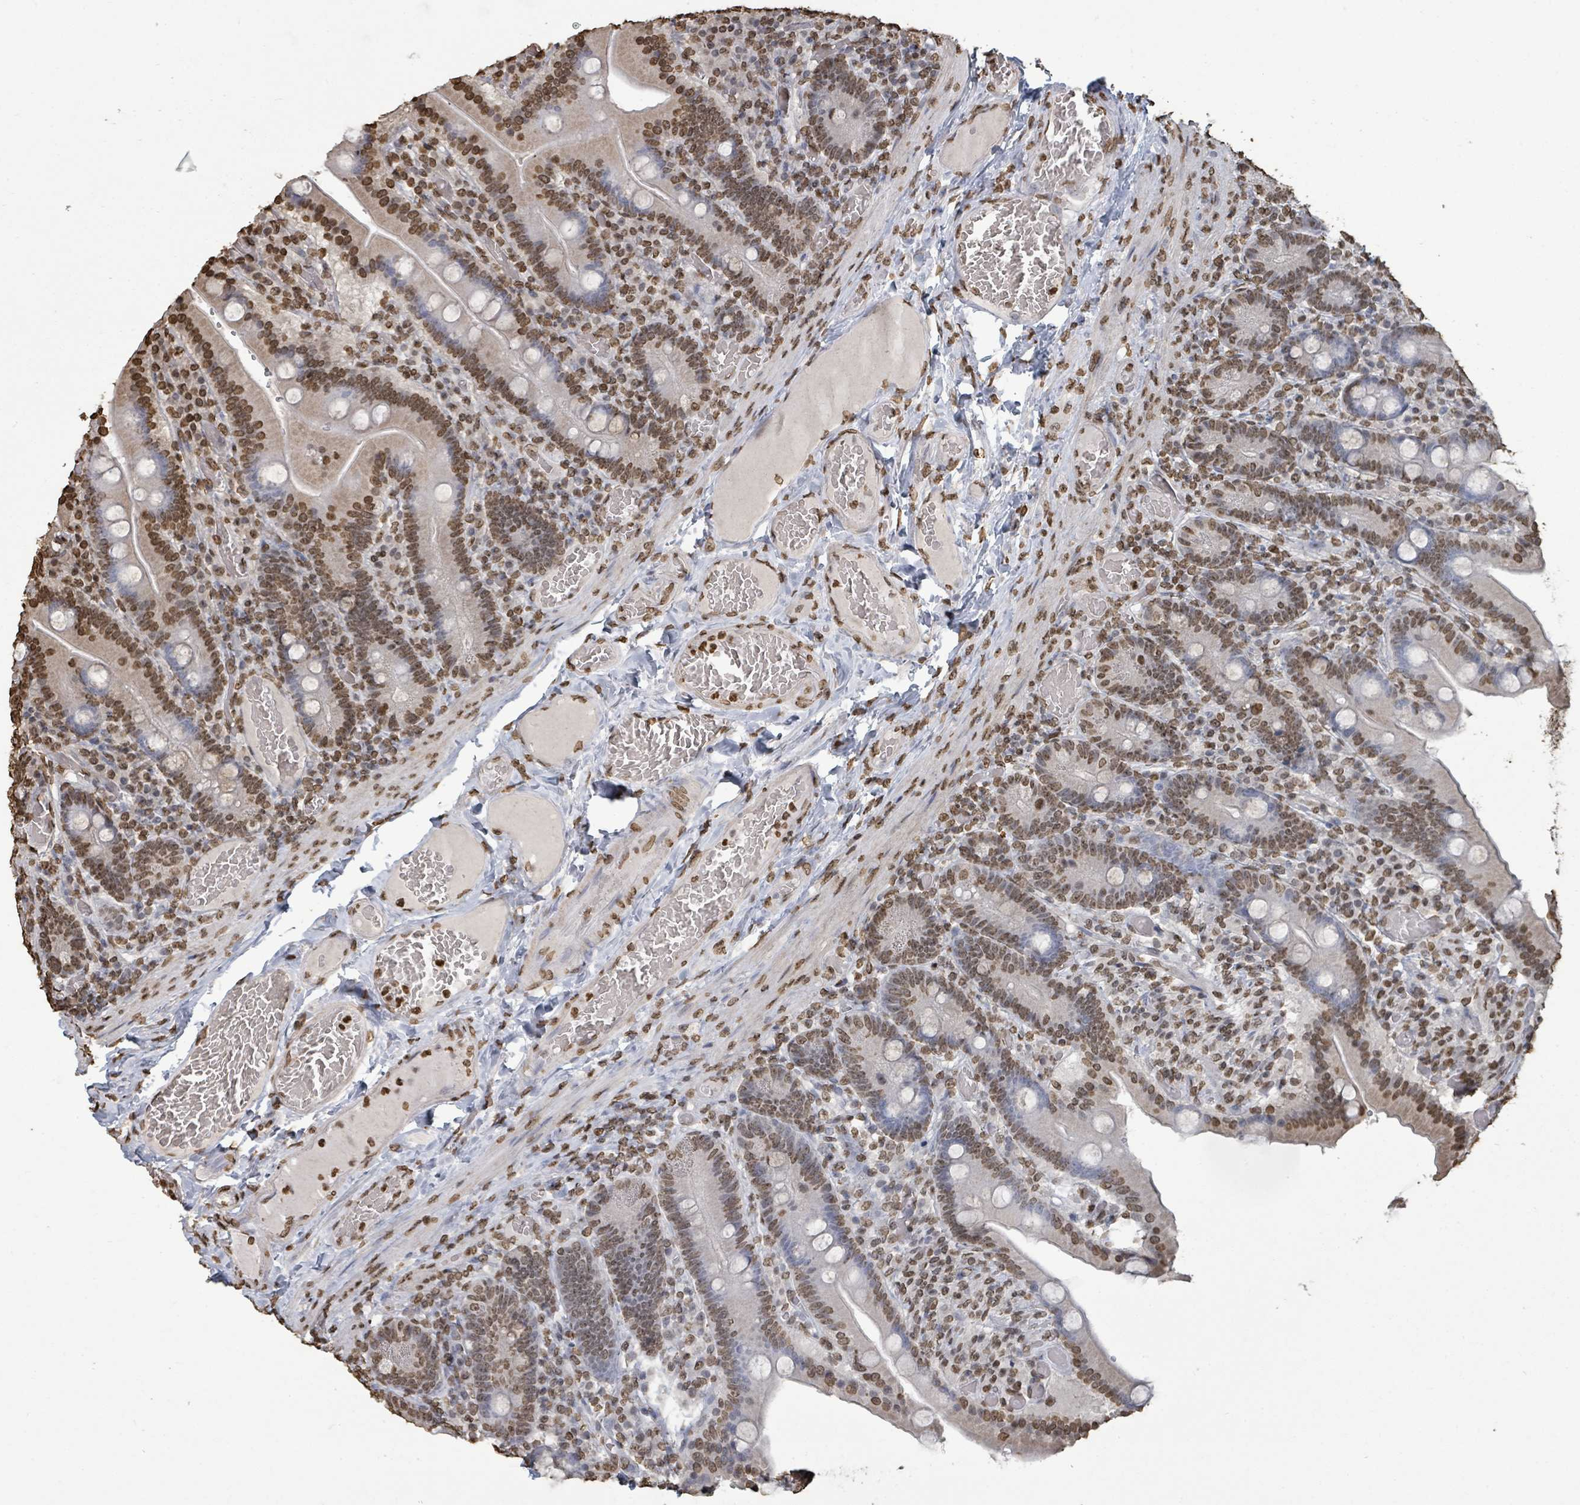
{"staining": {"intensity": "moderate", "quantity": ">75%", "location": "nuclear"}, "tissue": "duodenum", "cell_type": "Glandular cells", "image_type": "normal", "snomed": [{"axis": "morphology", "description": "Normal tissue, NOS"}, {"axis": "topography", "description": "Duodenum"}], "caption": "This histopathology image shows immunohistochemistry (IHC) staining of normal human duodenum, with medium moderate nuclear expression in about >75% of glandular cells.", "gene": "MRPS12", "patient": {"sex": "female", "age": 62}}